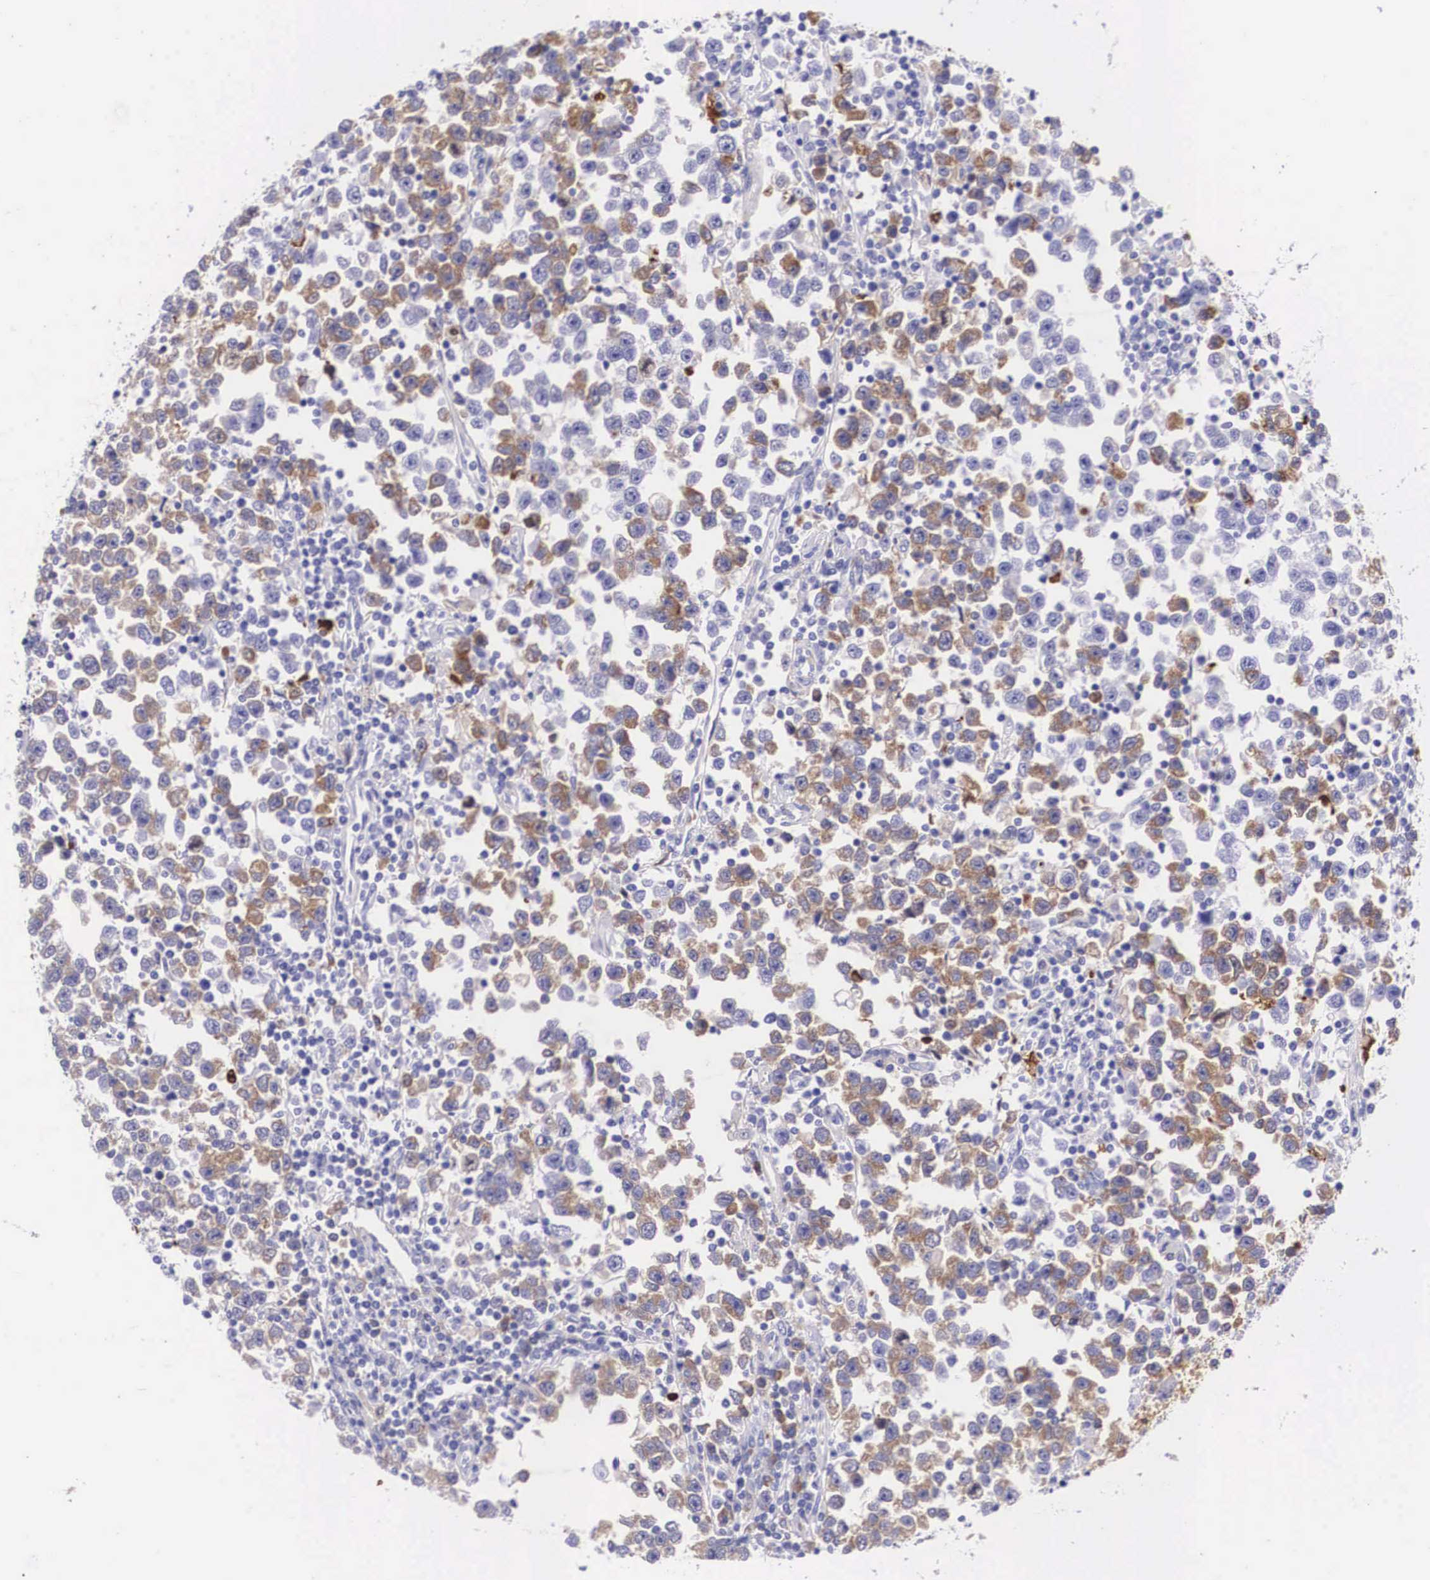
{"staining": {"intensity": "weak", "quantity": "25%-75%", "location": "cytoplasmic/membranous"}, "tissue": "testis cancer", "cell_type": "Tumor cells", "image_type": "cancer", "snomed": [{"axis": "morphology", "description": "Seminoma, NOS"}, {"axis": "topography", "description": "Testis"}], "caption": "Testis cancer (seminoma) tissue shows weak cytoplasmic/membranous staining in about 25%-75% of tumor cells", "gene": "PLG", "patient": {"sex": "male", "age": 43}}